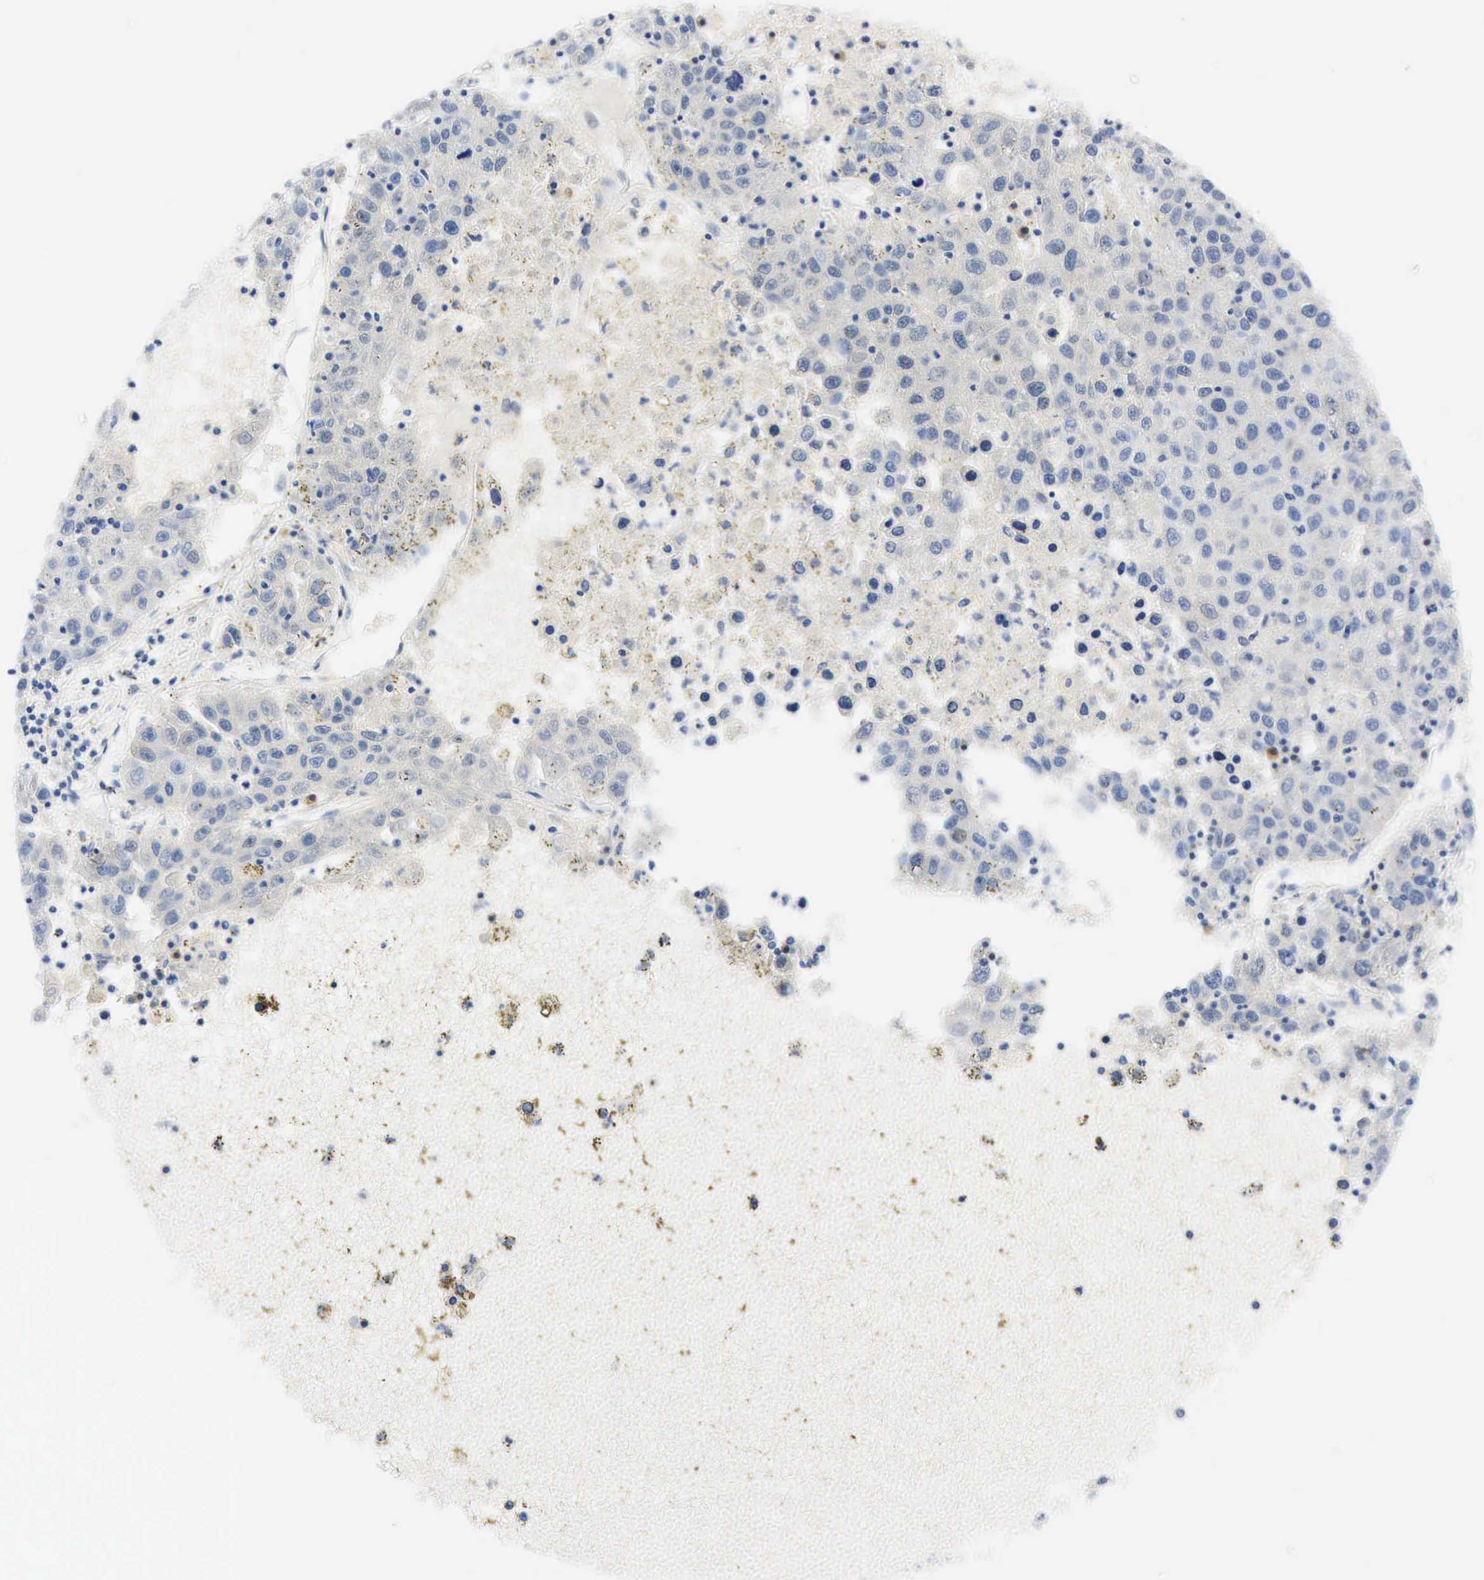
{"staining": {"intensity": "negative", "quantity": "none", "location": "none"}, "tissue": "liver cancer", "cell_type": "Tumor cells", "image_type": "cancer", "snomed": [{"axis": "morphology", "description": "Carcinoma, Hepatocellular, NOS"}, {"axis": "topography", "description": "Liver"}], "caption": "Hepatocellular carcinoma (liver) was stained to show a protein in brown. There is no significant positivity in tumor cells.", "gene": "NKX2-1", "patient": {"sex": "male", "age": 49}}